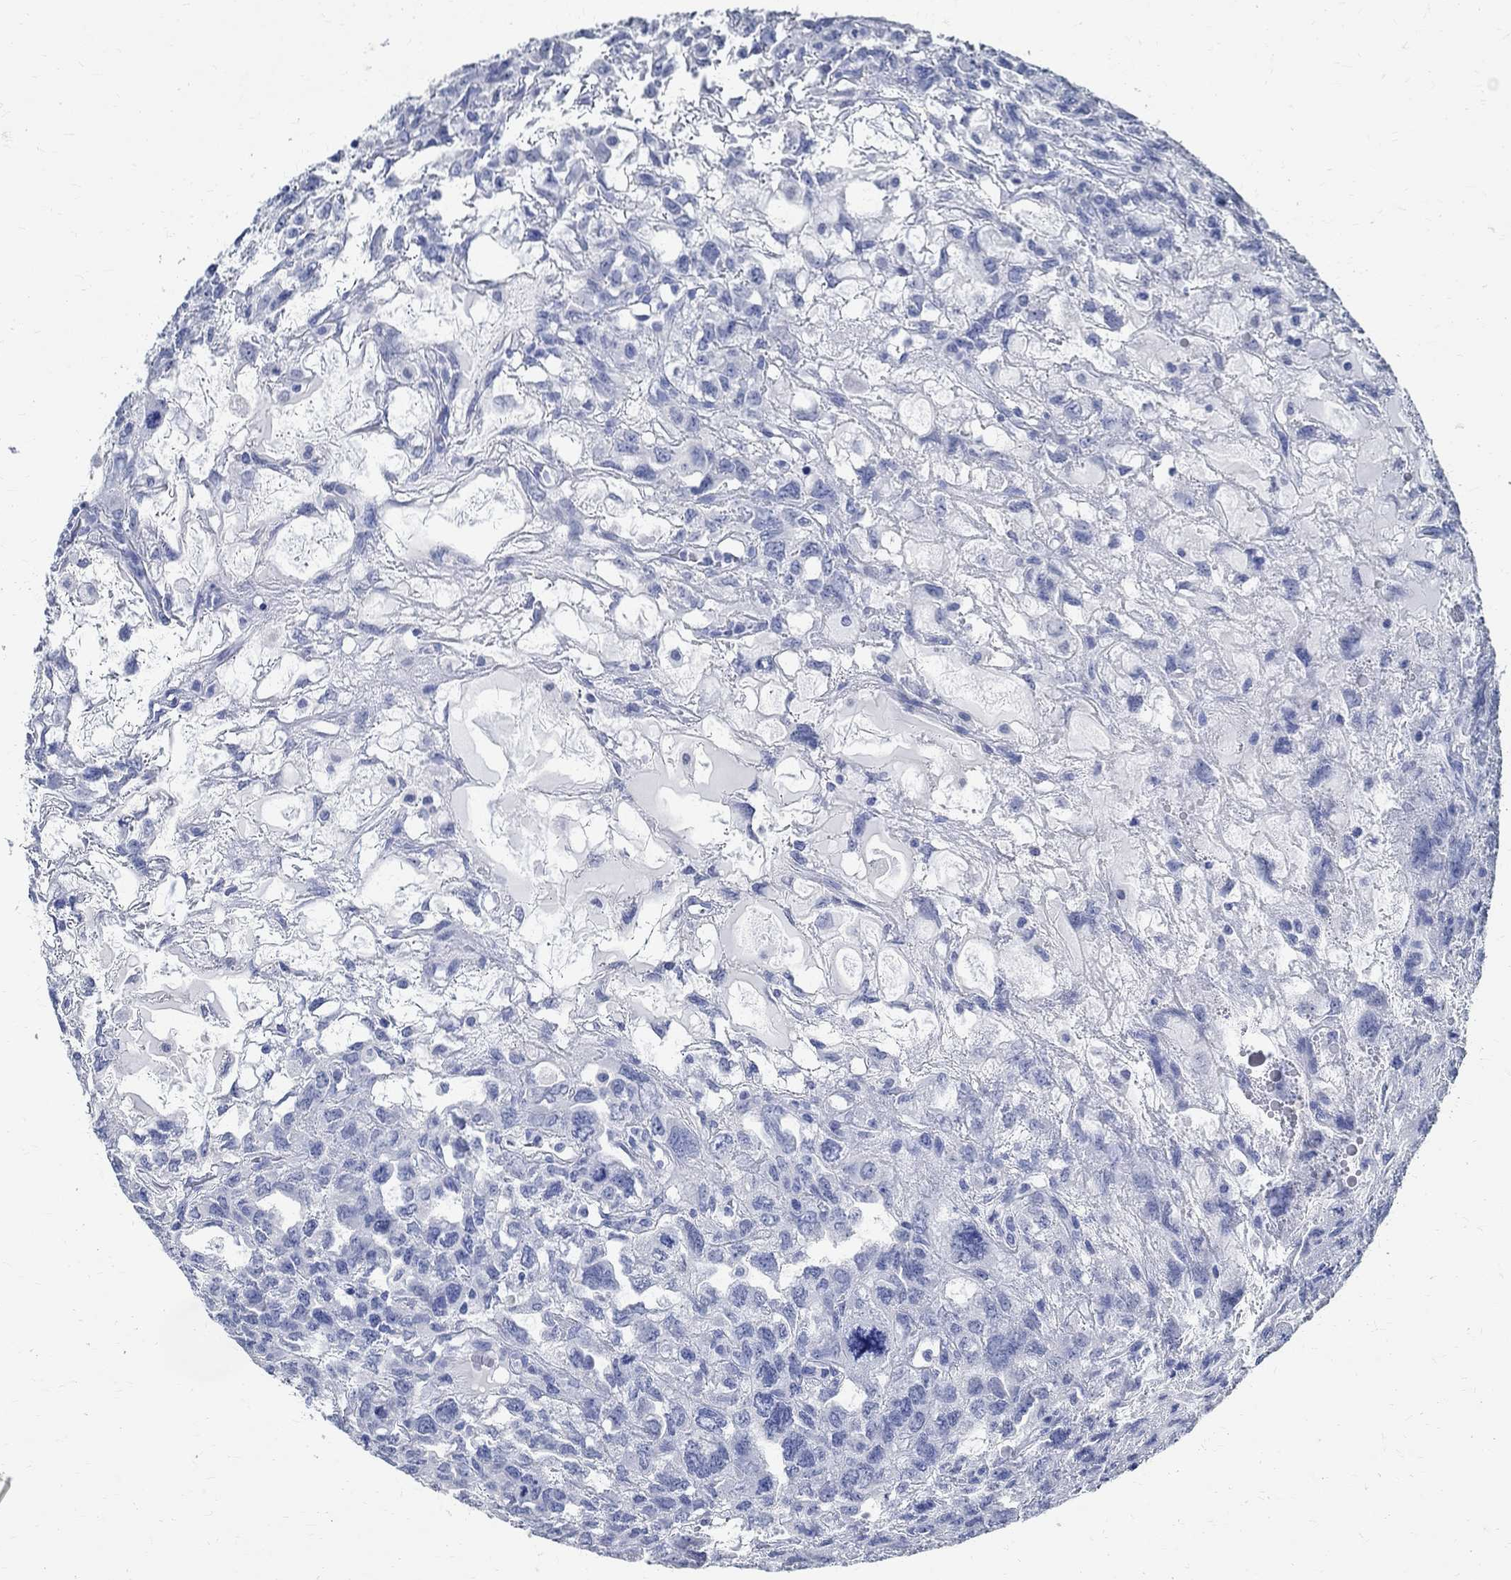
{"staining": {"intensity": "negative", "quantity": "none", "location": "none"}, "tissue": "testis cancer", "cell_type": "Tumor cells", "image_type": "cancer", "snomed": [{"axis": "morphology", "description": "Seminoma, NOS"}, {"axis": "topography", "description": "Testis"}], "caption": "Immunohistochemical staining of seminoma (testis) exhibits no significant staining in tumor cells.", "gene": "TMEM221", "patient": {"sex": "male", "age": 52}}